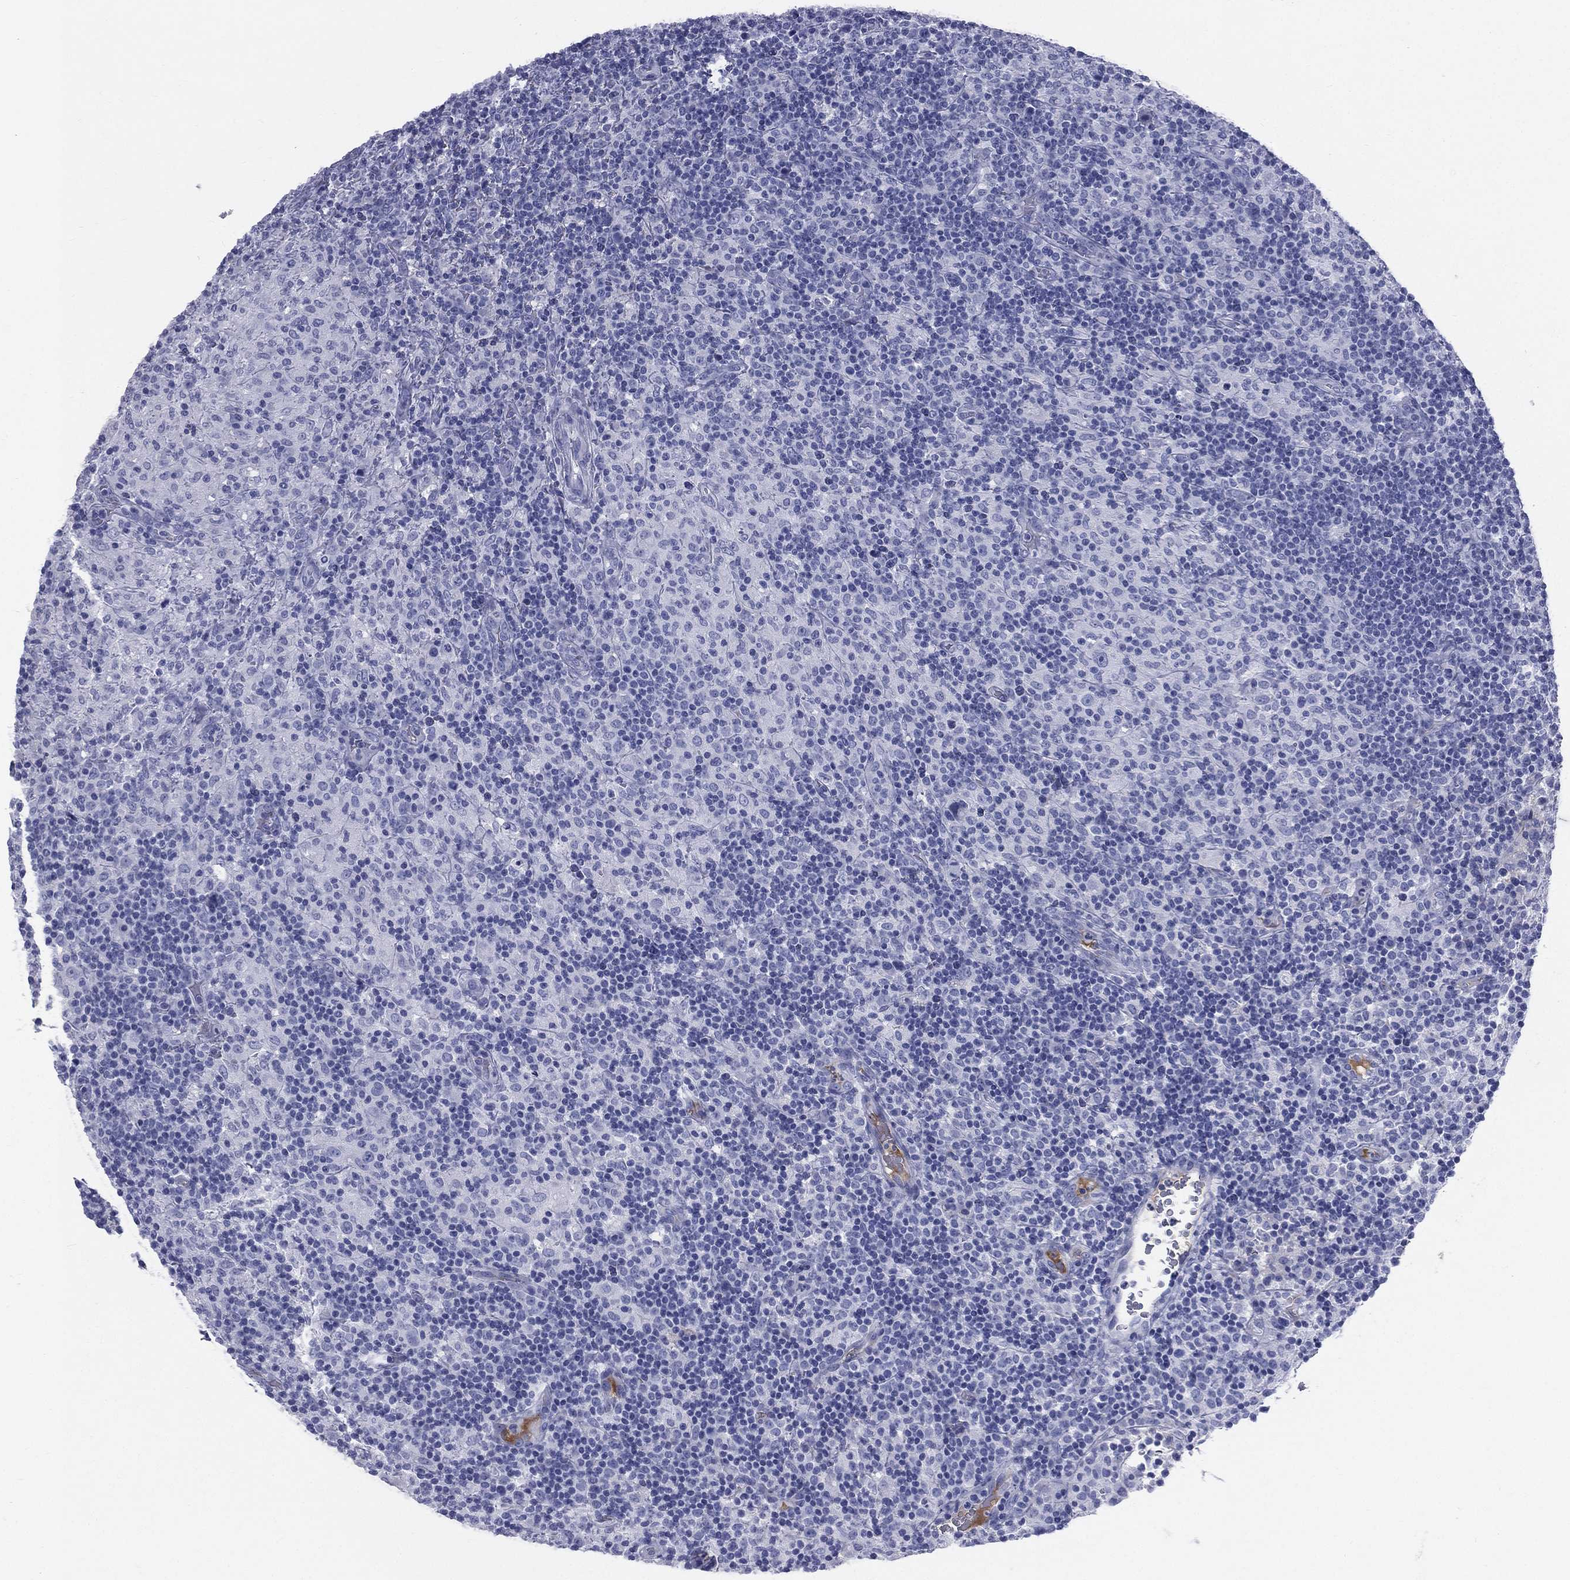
{"staining": {"intensity": "negative", "quantity": "none", "location": "none"}, "tissue": "lymphoma", "cell_type": "Tumor cells", "image_type": "cancer", "snomed": [{"axis": "morphology", "description": "Hodgkin's disease, NOS"}, {"axis": "topography", "description": "Lymph node"}], "caption": "This is an immunohistochemistry histopathology image of human Hodgkin's disease. There is no staining in tumor cells.", "gene": "HP", "patient": {"sex": "male", "age": 70}}